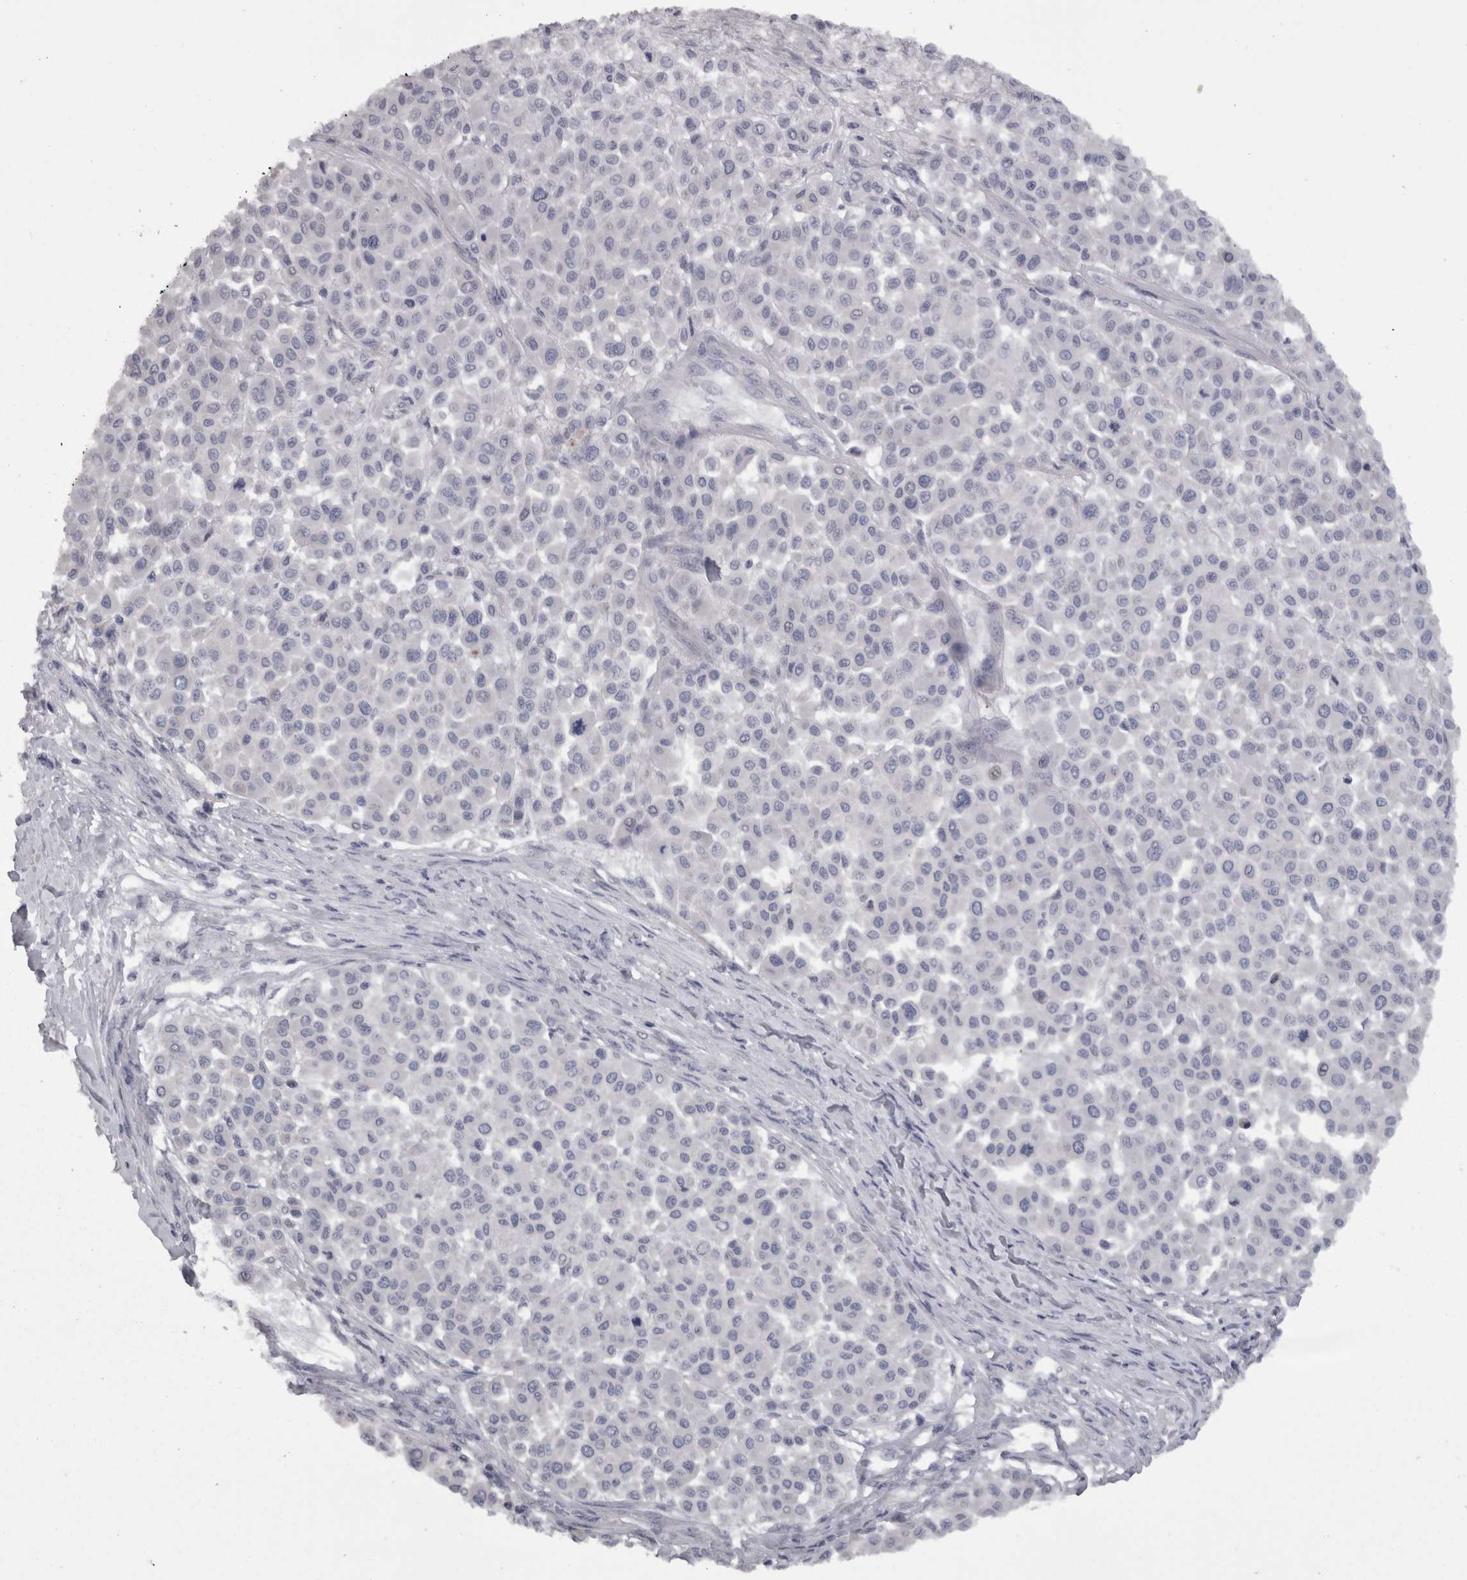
{"staining": {"intensity": "negative", "quantity": "none", "location": "none"}, "tissue": "melanoma", "cell_type": "Tumor cells", "image_type": "cancer", "snomed": [{"axis": "morphology", "description": "Malignant melanoma, Metastatic site"}, {"axis": "topography", "description": "Soft tissue"}], "caption": "The histopathology image displays no staining of tumor cells in malignant melanoma (metastatic site).", "gene": "CAMK2D", "patient": {"sex": "male", "age": 41}}